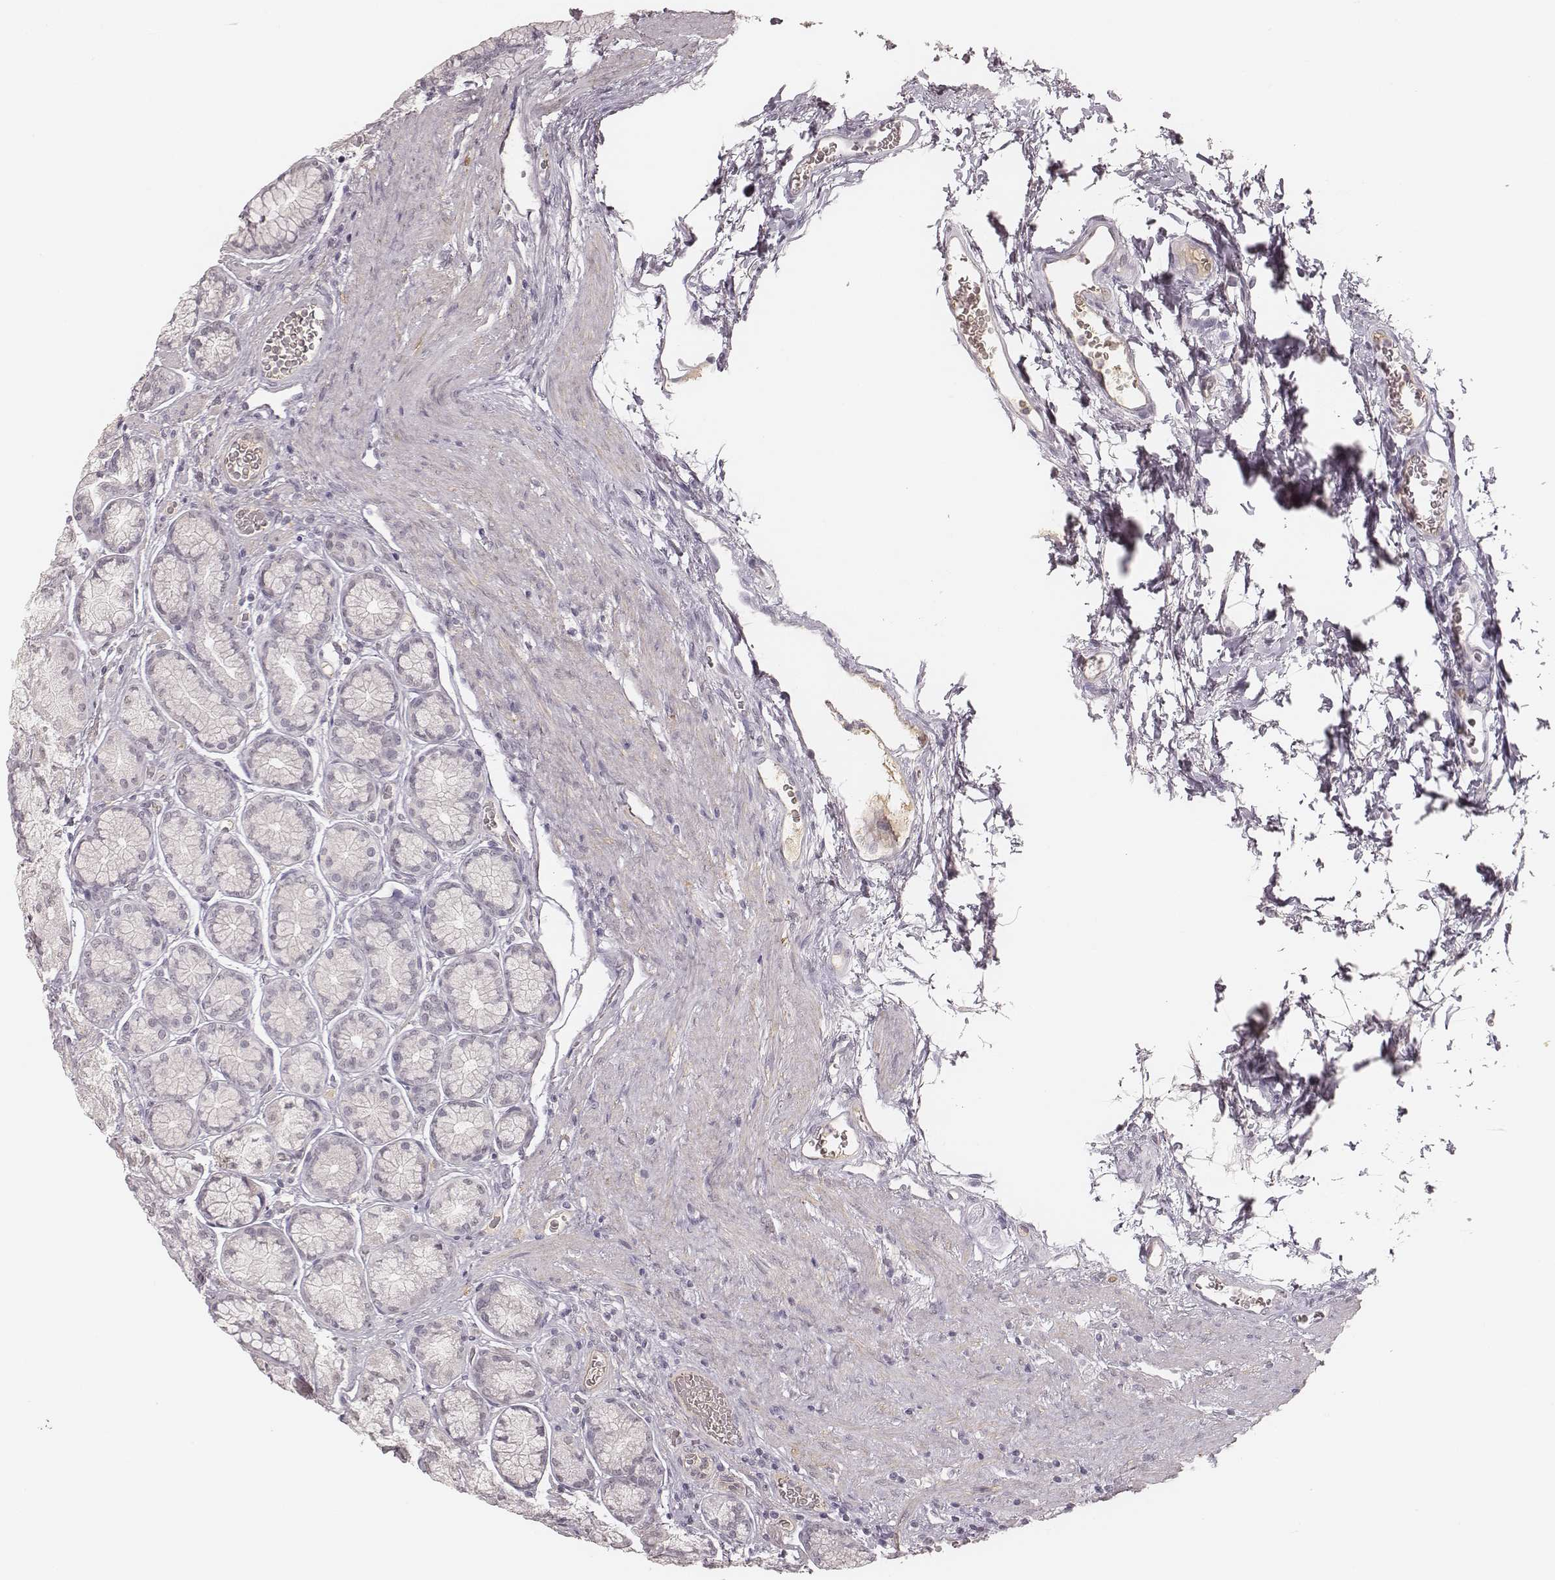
{"staining": {"intensity": "negative", "quantity": "none", "location": "none"}, "tissue": "stomach", "cell_type": "Glandular cells", "image_type": "normal", "snomed": [{"axis": "morphology", "description": "Normal tissue, NOS"}, {"axis": "morphology", "description": "Adenocarcinoma, NOS"}, {"axis": "morphology", "description": "Adenocarcinoma, High grade"}, {"axis": "topography", "description": "Stomach, upper"}, {"axis": "topography", "description": "Stomach"}], "caption": "Protein analysis of normal stomach reveals no significant staining in glandular cells. (DAB (3,3'-diaminobenzidine) IHC, high magnification).", "gene": "MSX1", "patient": {"sex": "female", "age": 65}}